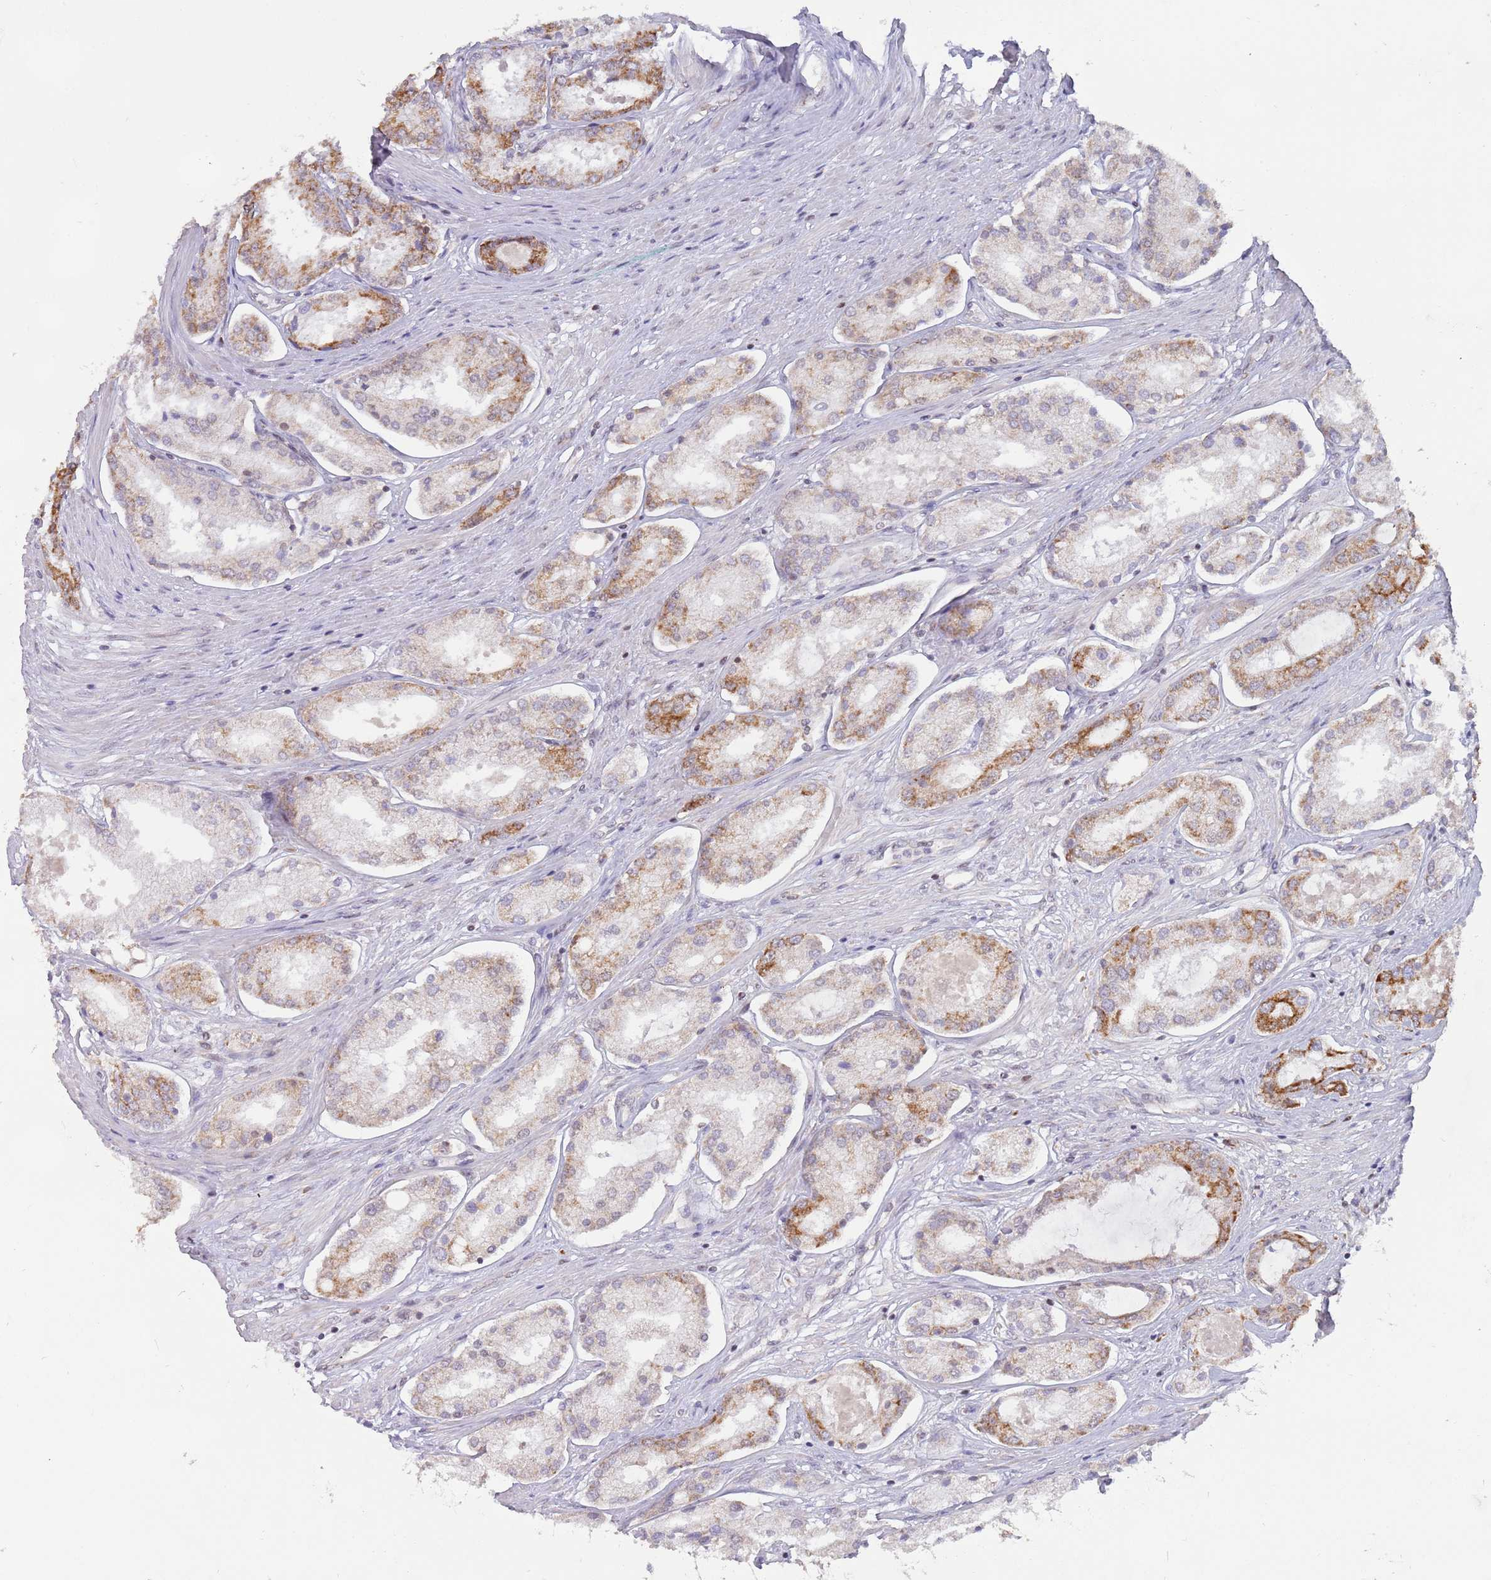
{"staining": {"intensity": "strong", "quantity": "25%-75%", "location": "cytoplasmic/membranous"}, "tissue": "prostate cancer", "cell_type": "Tumor cells", "image_type": "cancer", "snomed": [{"axis": "morphology", "description": "Adenocarcinoma, Low grade"}, {"axis": "topography", "description": "Prostate"}], "caption": "Strong cytoplasmic/membranous expression is present in approximately 25%-75% of tumor cells in prostate low-grade adenocarcinoma. The staining is performed using DAB (3,3'-diaminobenzidine) brown chromogen to label protein expression. The nuclei are counter-stained blue using hematoxylin.", "gene": "TIMM13", "patient": {"sex": "male", "age": 68}}